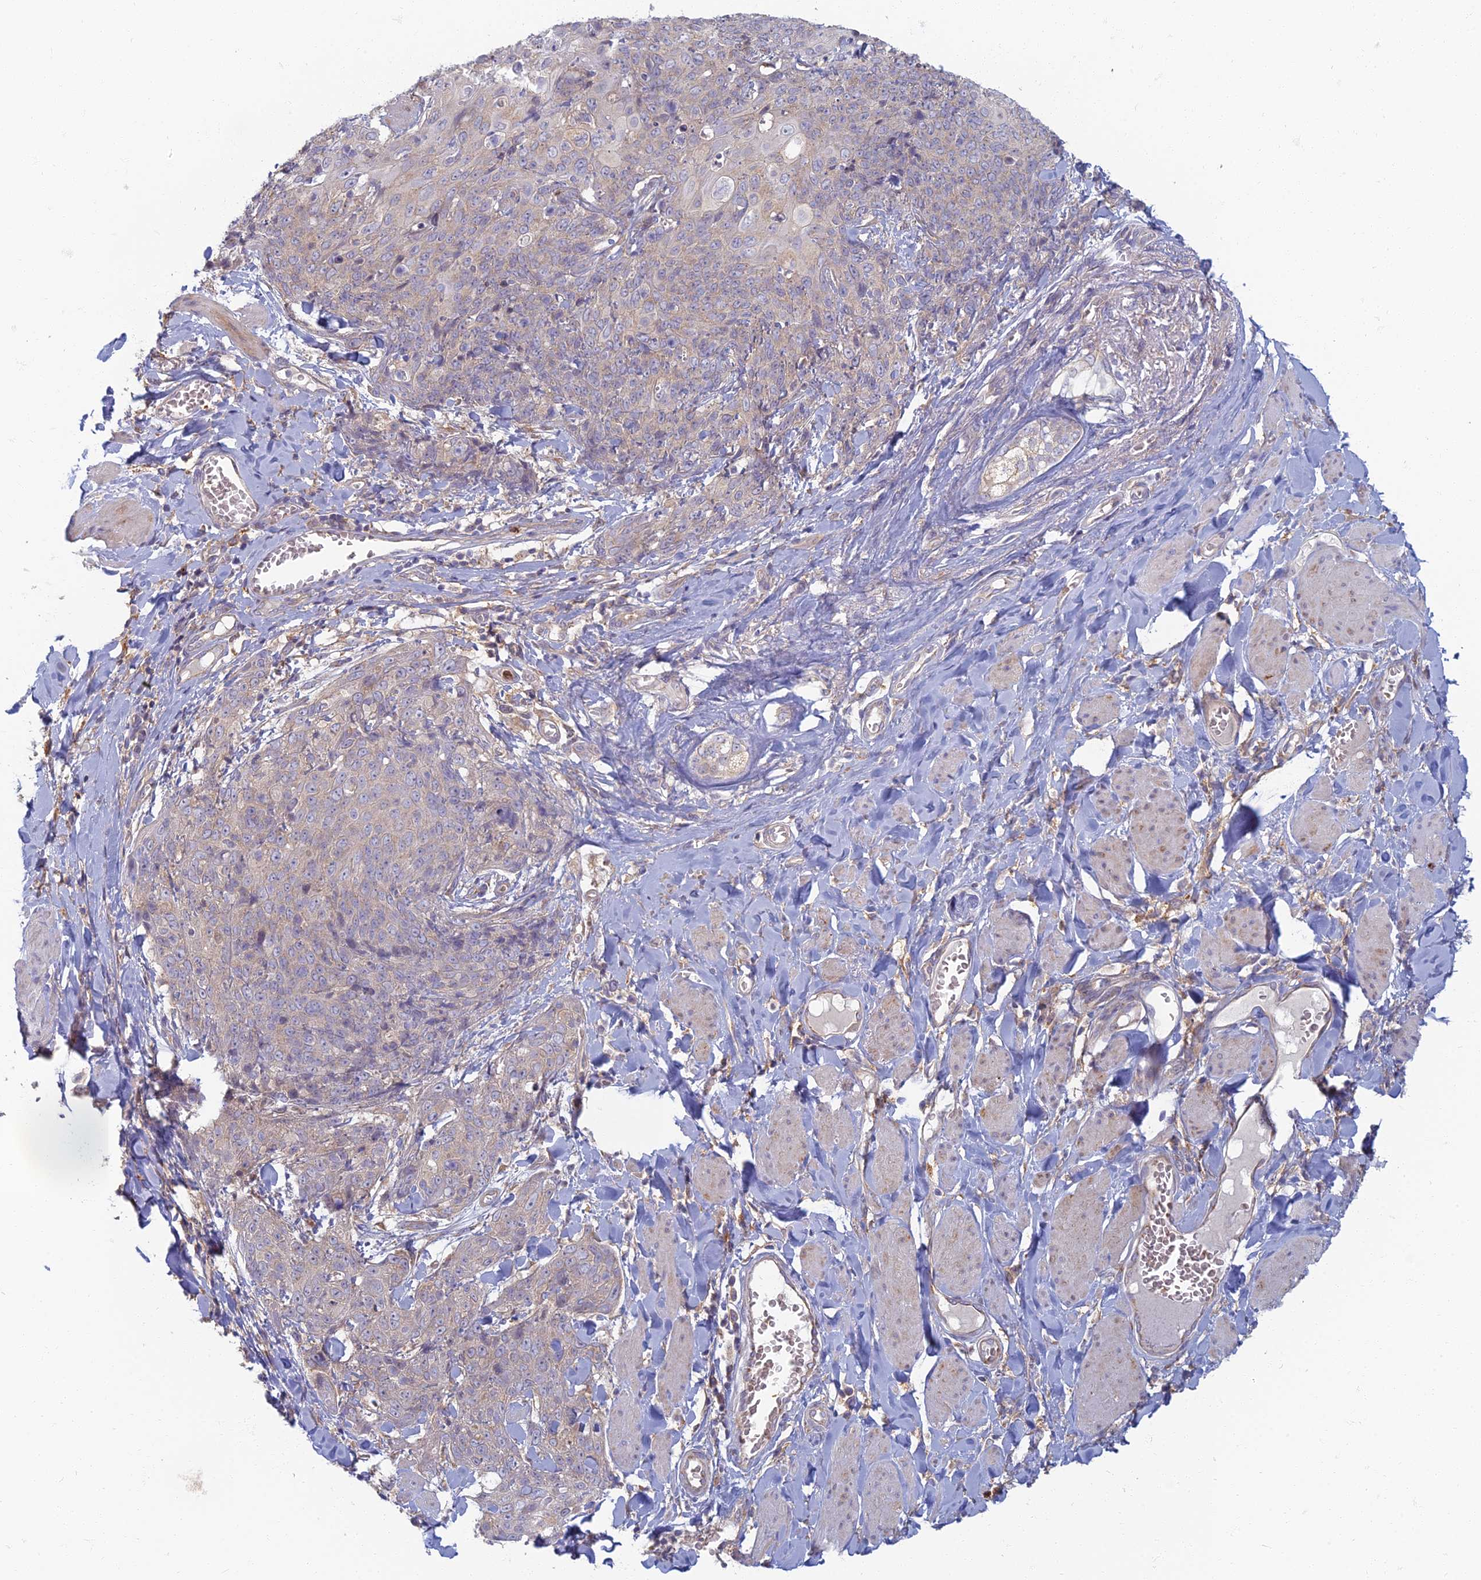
{"staining": {"intensity": "weak", "quantity": "<25%", "location": "cytoplasmic/membranous"}, "tissue": "skin cancer", "cell_type": "Tumor cells", "image_type": "cancer", "snomed": [{"axis": "morphology", "description": "Squamous cell carcinoma, NOS"}, {"axis": "topography", "description": "Skin"}, {"axis": "topography", "description": "Vulva"}], "caption": "Immunohistochemistry (IHC) histopathology image of neoplastic tissue: human skin squamous cell carcinoma stained with DAB (3,3'-diaminobenzidine) reveals no significant protein expression in tumor cells.", "gene": "PROX2", "patient": {"sex": "female", "age": 85}}